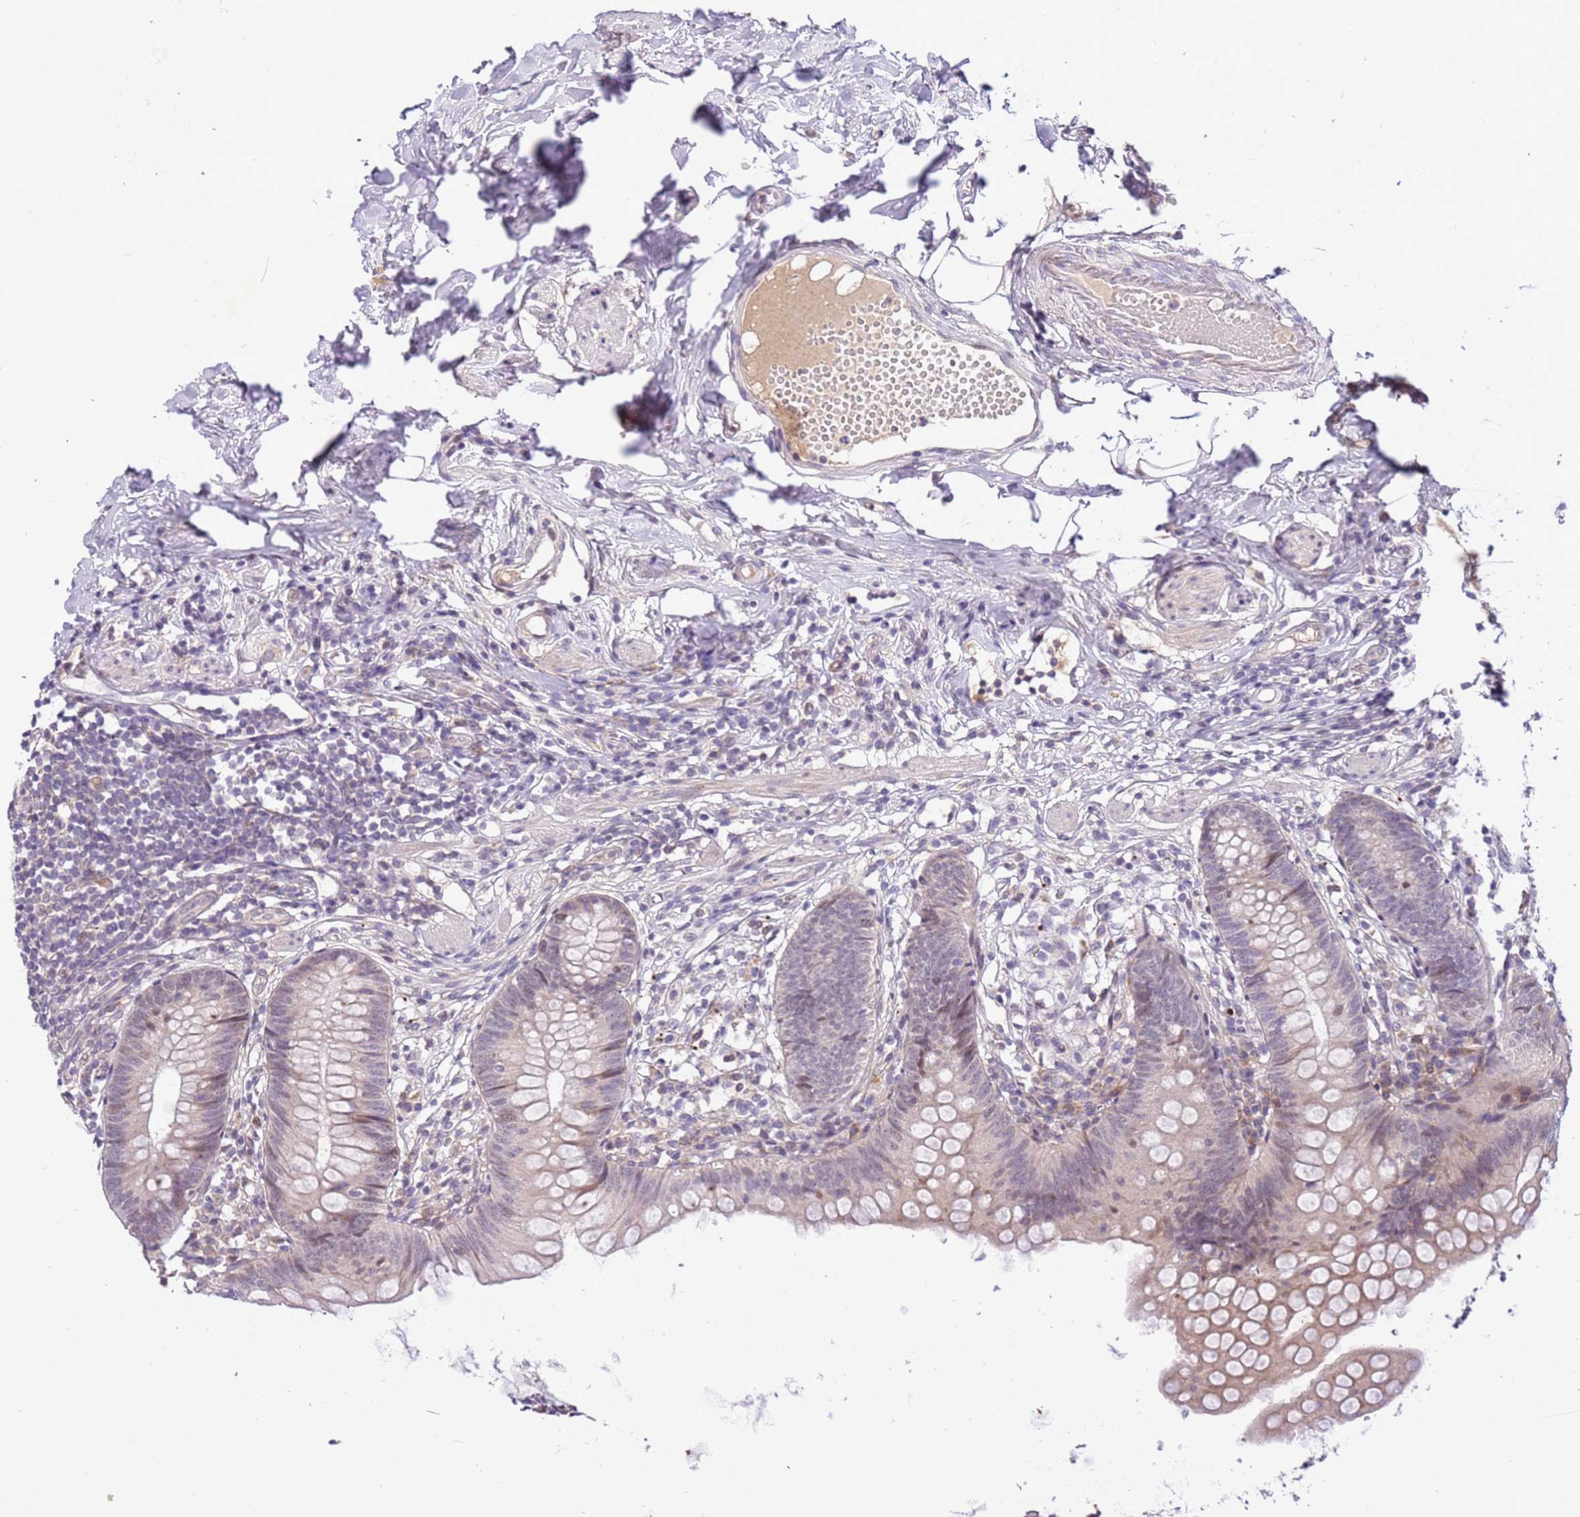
{"staining": {"intensity": "weak", "quantity": "<25%", "location": "cytoplasmic/membranous,nuclear"}, "tissue": "appendix", "cell_type": "Glandular cells", "image_type": "normal", "snomed": [{"axis": "morphology", "description": "Normal tissue, NOS"}, {"axis": "topography", "description": "Appendix"}], "caption": "High power microscopy image of an immunohistochemistry histopathology image of normal appendix, revealing no significant positivity in glandular cells.", "gene": "MAGEF1", "patient": {"sex": "female", "age": 62}}